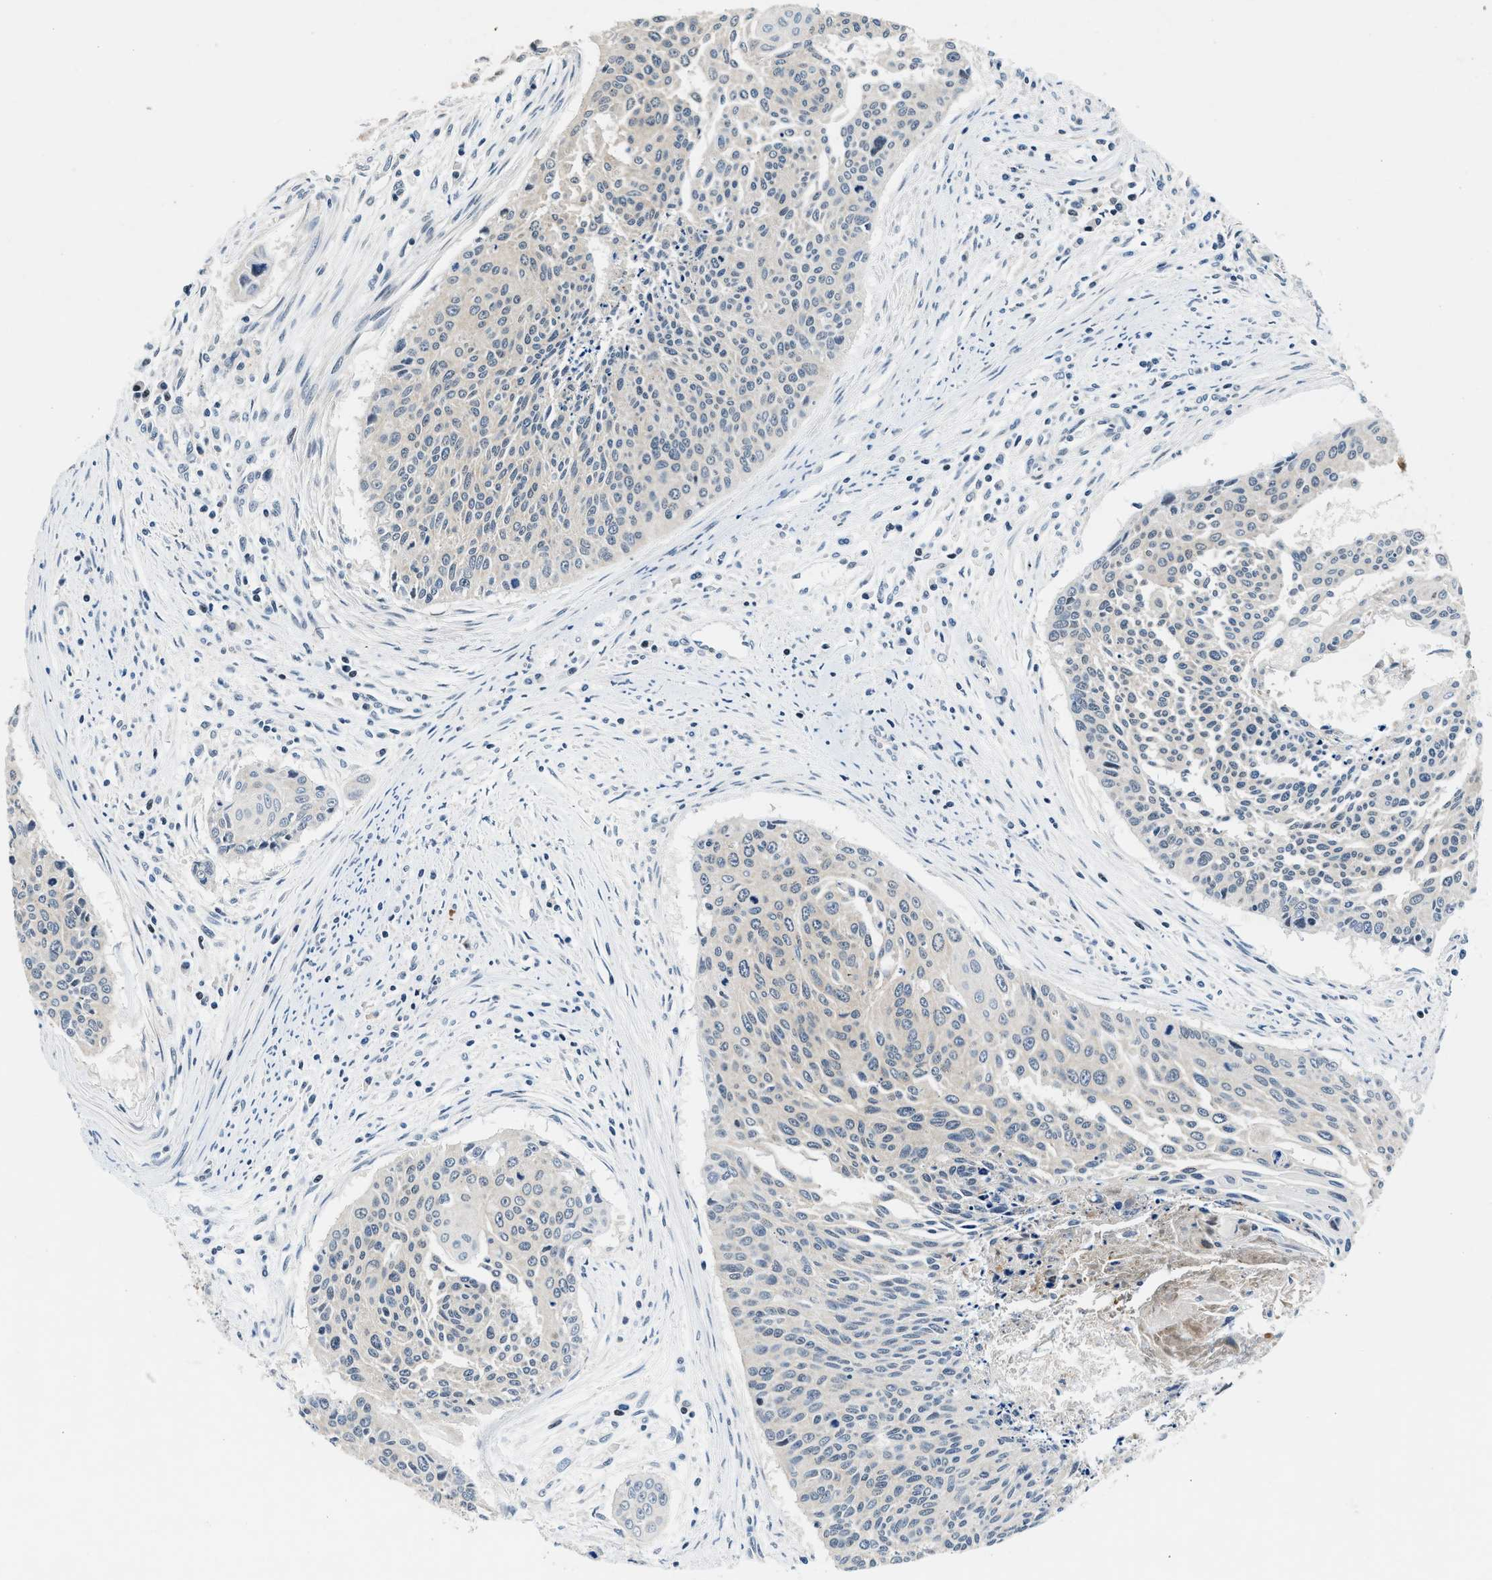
{"staining": {"intensity": "negative", "quantity": "none", "location": "none"}, "tissue": "cervical cancer", "cell_type": "Tumor cells", "image_type": "cancer", "snomed": [{"axis": "morphology", "description": "Squamous cell carcinoma, NOS"}, {"axis": "topography", "description": "Cervix"}], "caption": "A histopathology image of human cervical squamous cell carcinoma is negative for staining in tumor cells.", "gene": "PA2G4", "patient": {"sex": "female", "age": 55}}